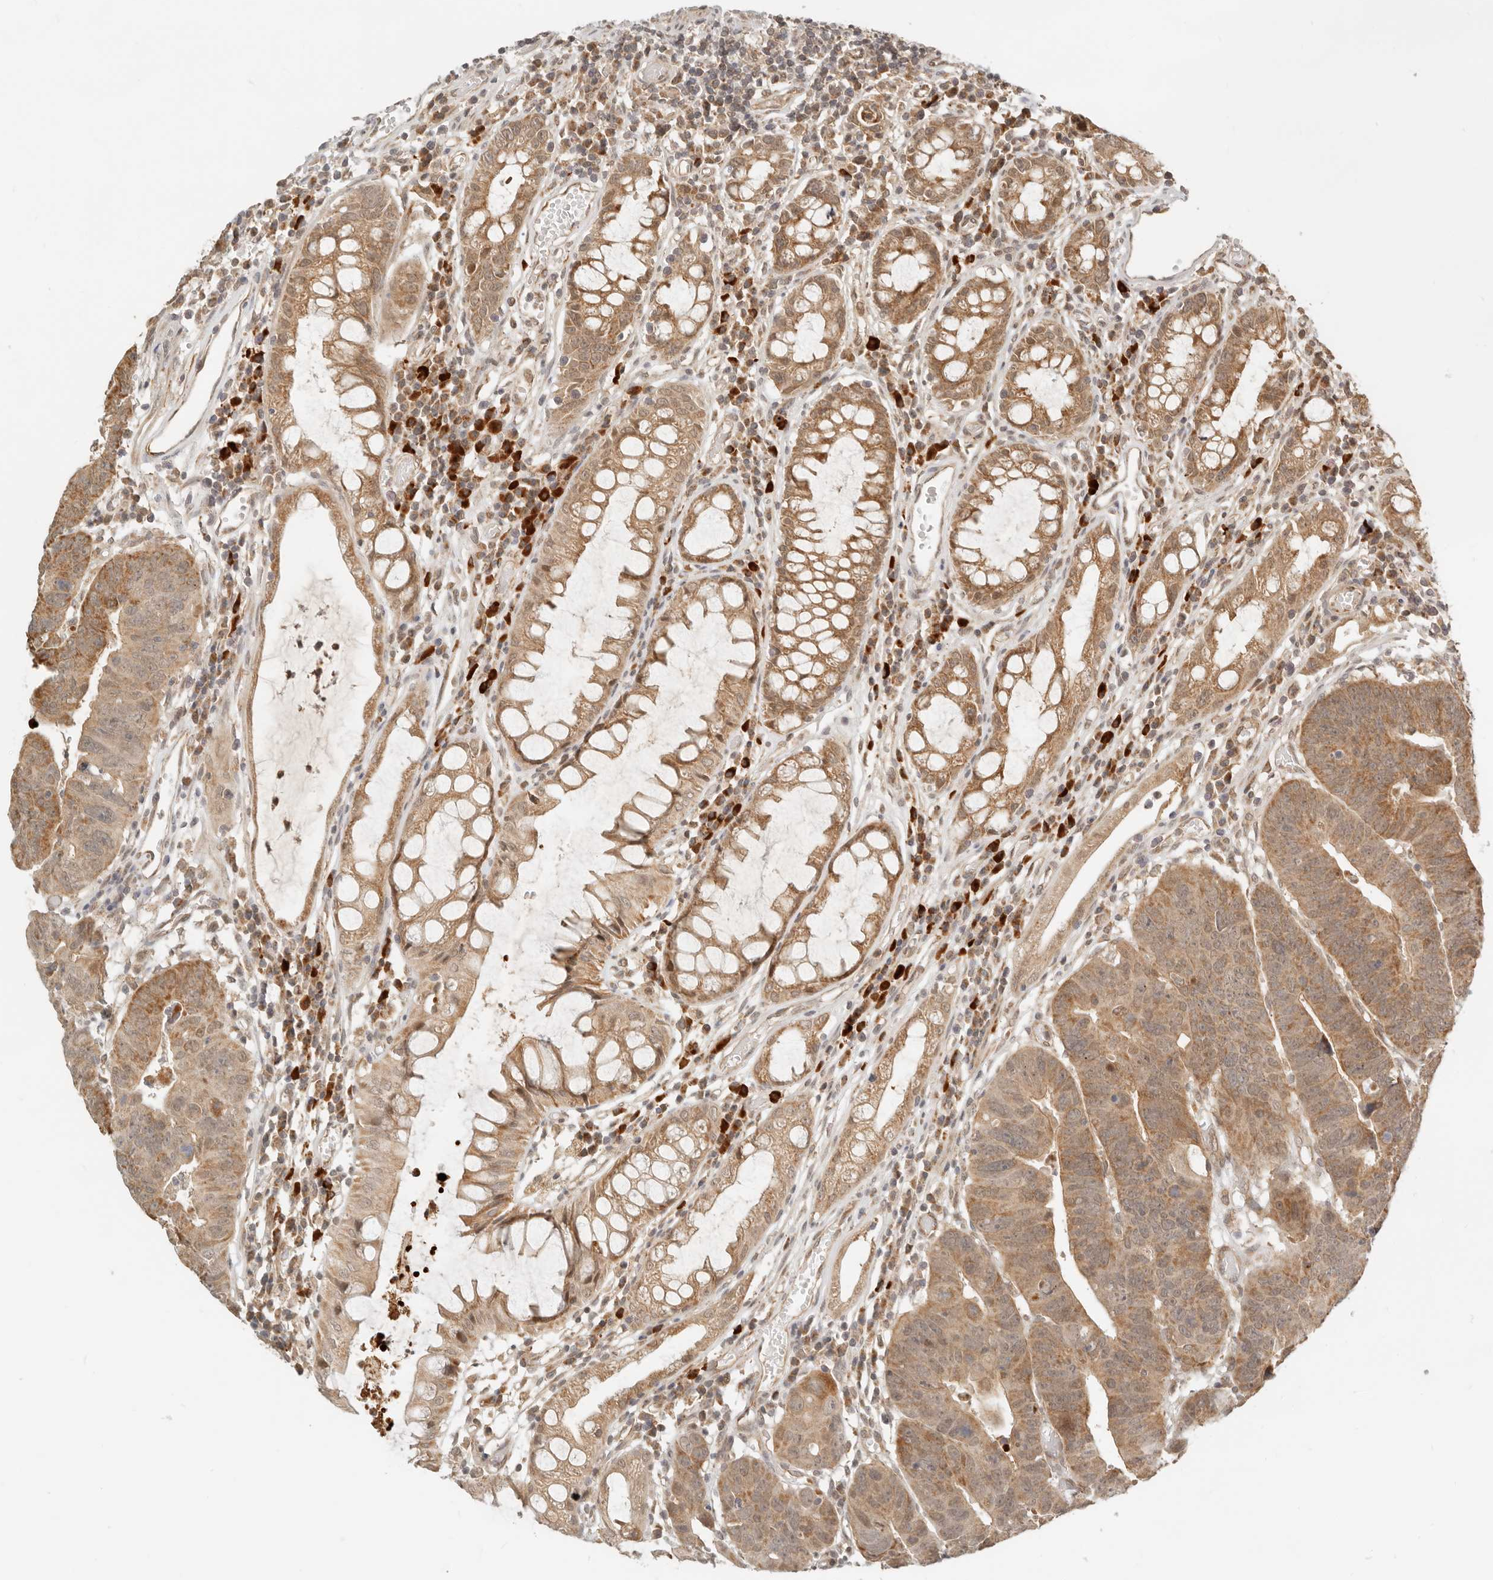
{"staining": {"intensity": "moderate", "quantity": ">75%", "location": "cytoplasmic/membranous"}, "tissue": "colorectal cancer", "cell_type": "Tumor cells", "image_type": "cancer", "snomed": [{"axis": "morphology", "description": "Adenocarcinoma, NOS"}, {"axis": "topography", "description": "Rectum"}], "caption": "Colorectal adenocarcinoma stained with immunohistochemistry demonstrates moderate cytoplasmic/membranous staining in about >75% of tumor cells. (DAB (3,3'-diaminobenzidine) IHC with brightfield microscopy, high magnification).", "gene": "BAALC", "patient": {"sex": "female", "age": 65}}